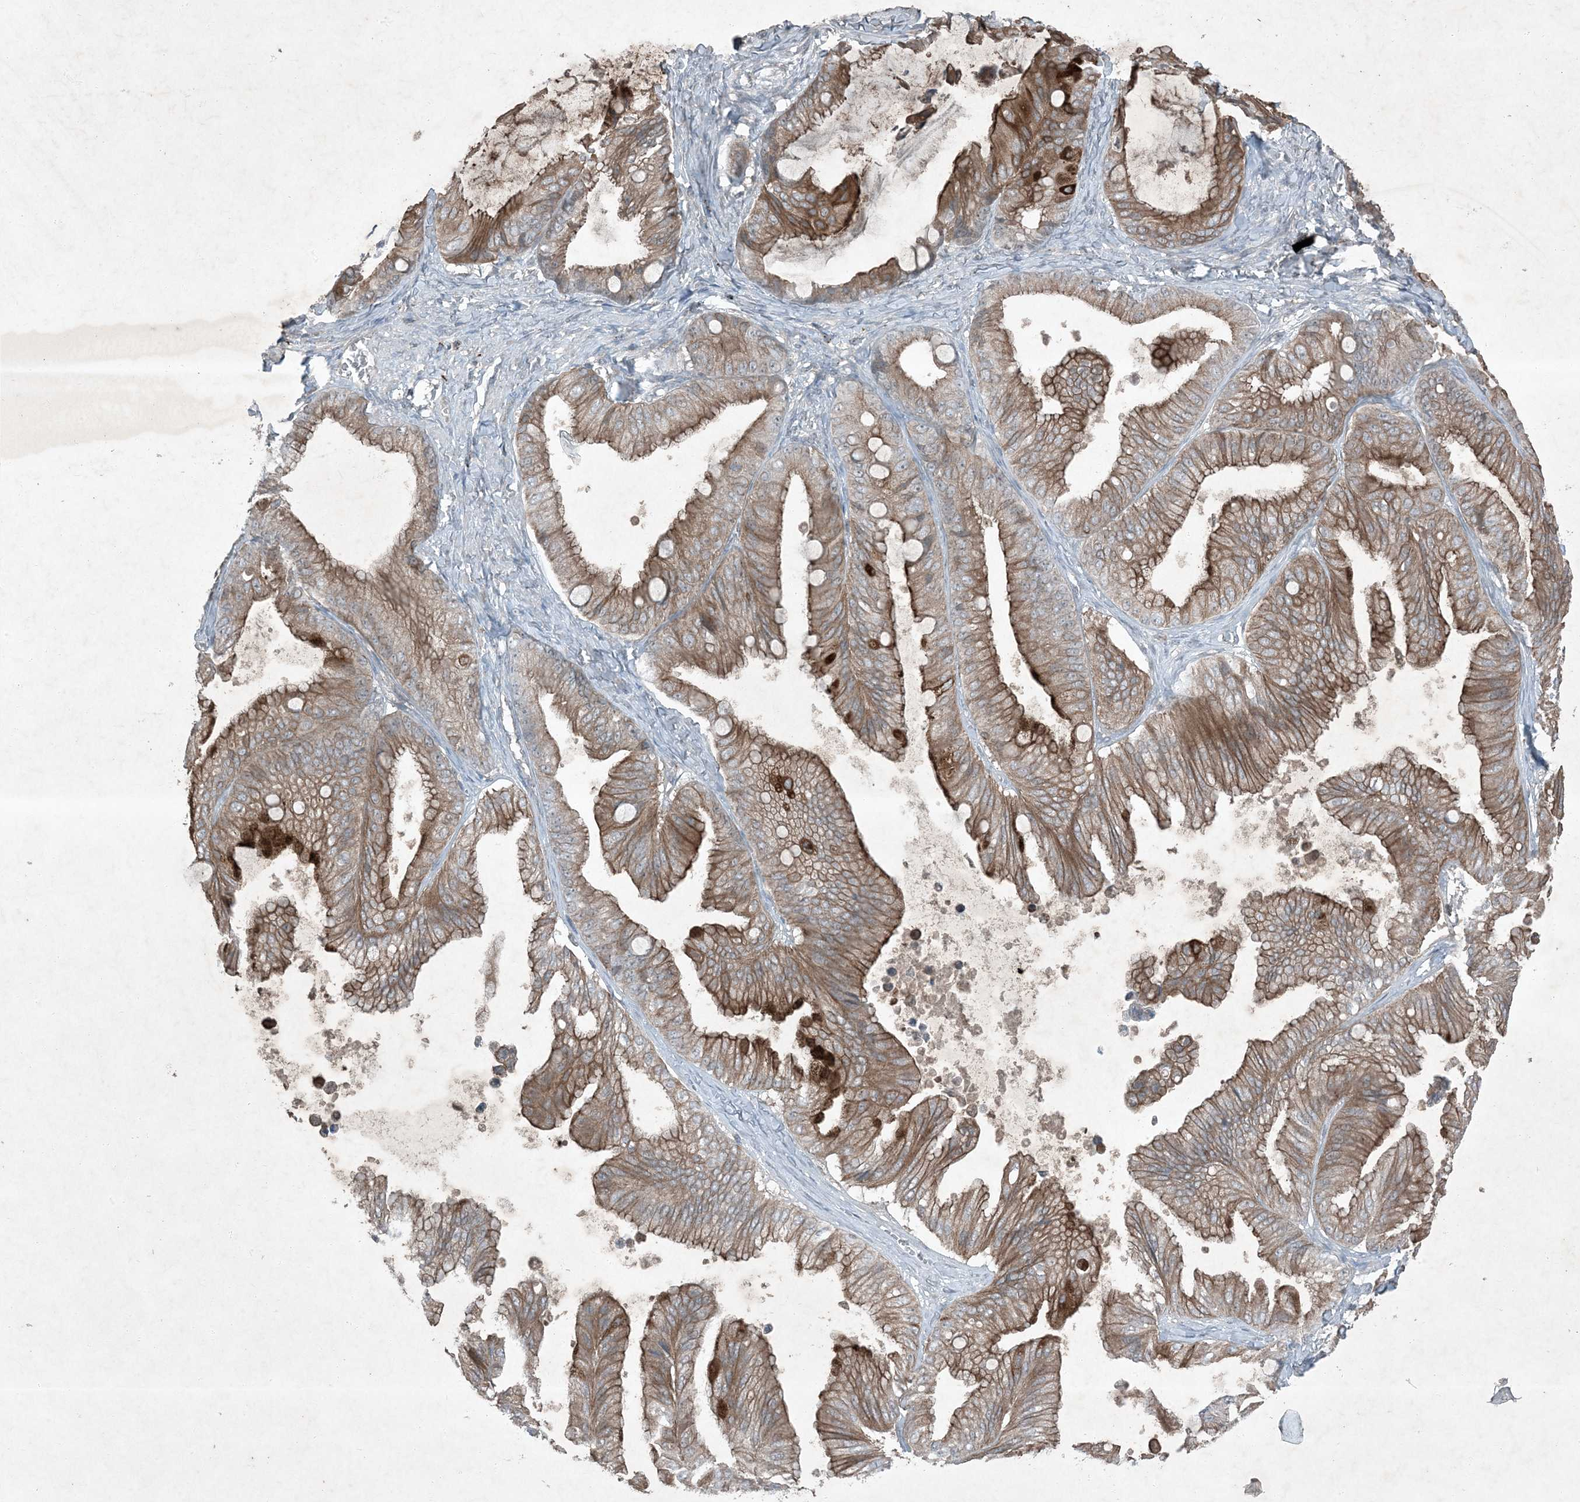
{"staining": {"intensity": "moderate", "quantity": ">75%", "location": "cytoplasmic/membranous"}, "tissue": "ovarian cancer", "cell_type": "Tumor cells", "image_type": "cancer", "snomed": [{"axis": "morphology", "description": "Cystadenocarcinoma, mucinous, NOS"}, {"axis": "topography", "description": "Ovary"}], "caption": "Ovarian cancer (mucinous cystadenocarcinoma) stained with a brown dye shows moderate cytoplasmic/membranous positive staining in about >75% of tumor cells.", "gene": "MDN1", "patient": {"sex": "female", "age": 71}}